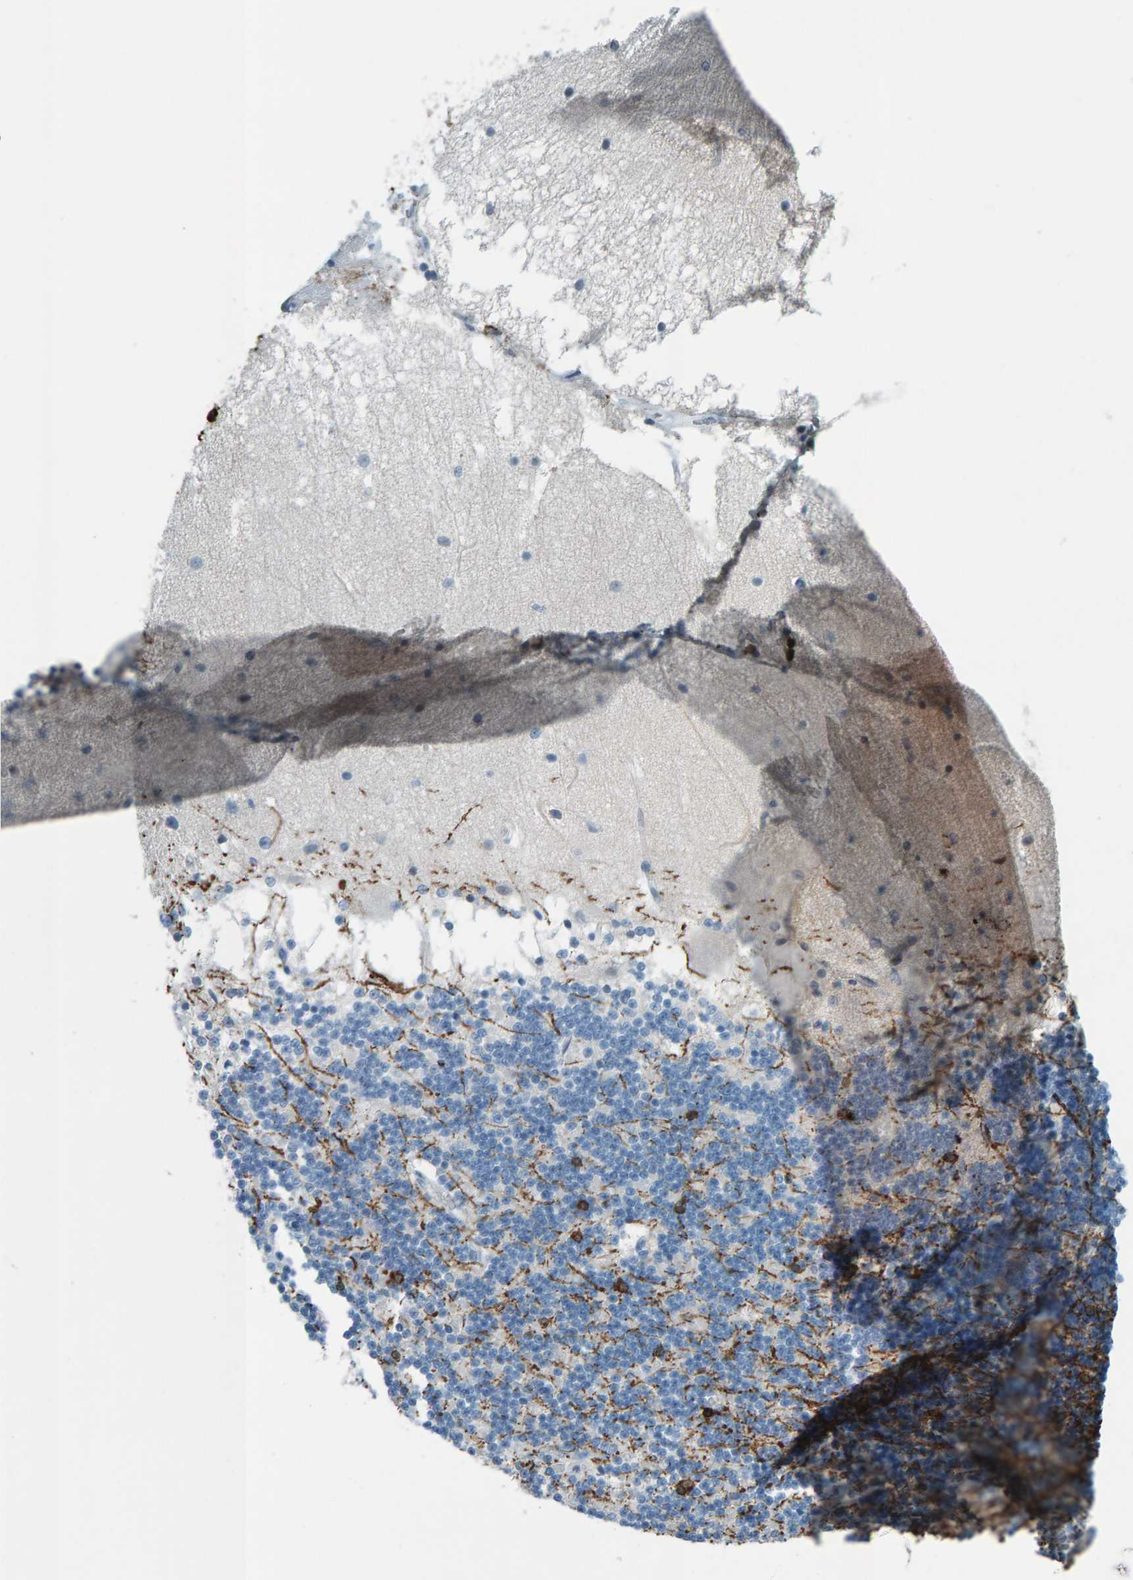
{"staining": {"intensity": "strong", "quantity": "<25%", "location": "cytoplasmic/membranous"}, "tissue": "cerebellum", "cell_type": "Cells in granular layer", "image_type": "normal", "snomed": [{"axis": "morphology", "description": "Normal tissue, NOS"}, {"axis": "topography", "description": "Cerebellum"}], "caption": "DAB immunohistochemical staining of benign cerebellum reveals strong cytoplasmic/membranous protein staining in approximately <25% of cells in granular layer. (DAB (3,3'-diaminobenzidine) IHC, brown staining for protein, blue staining for nuclei).", "gene": "CNP", "patient": {"sex": "female", "age": 54}}